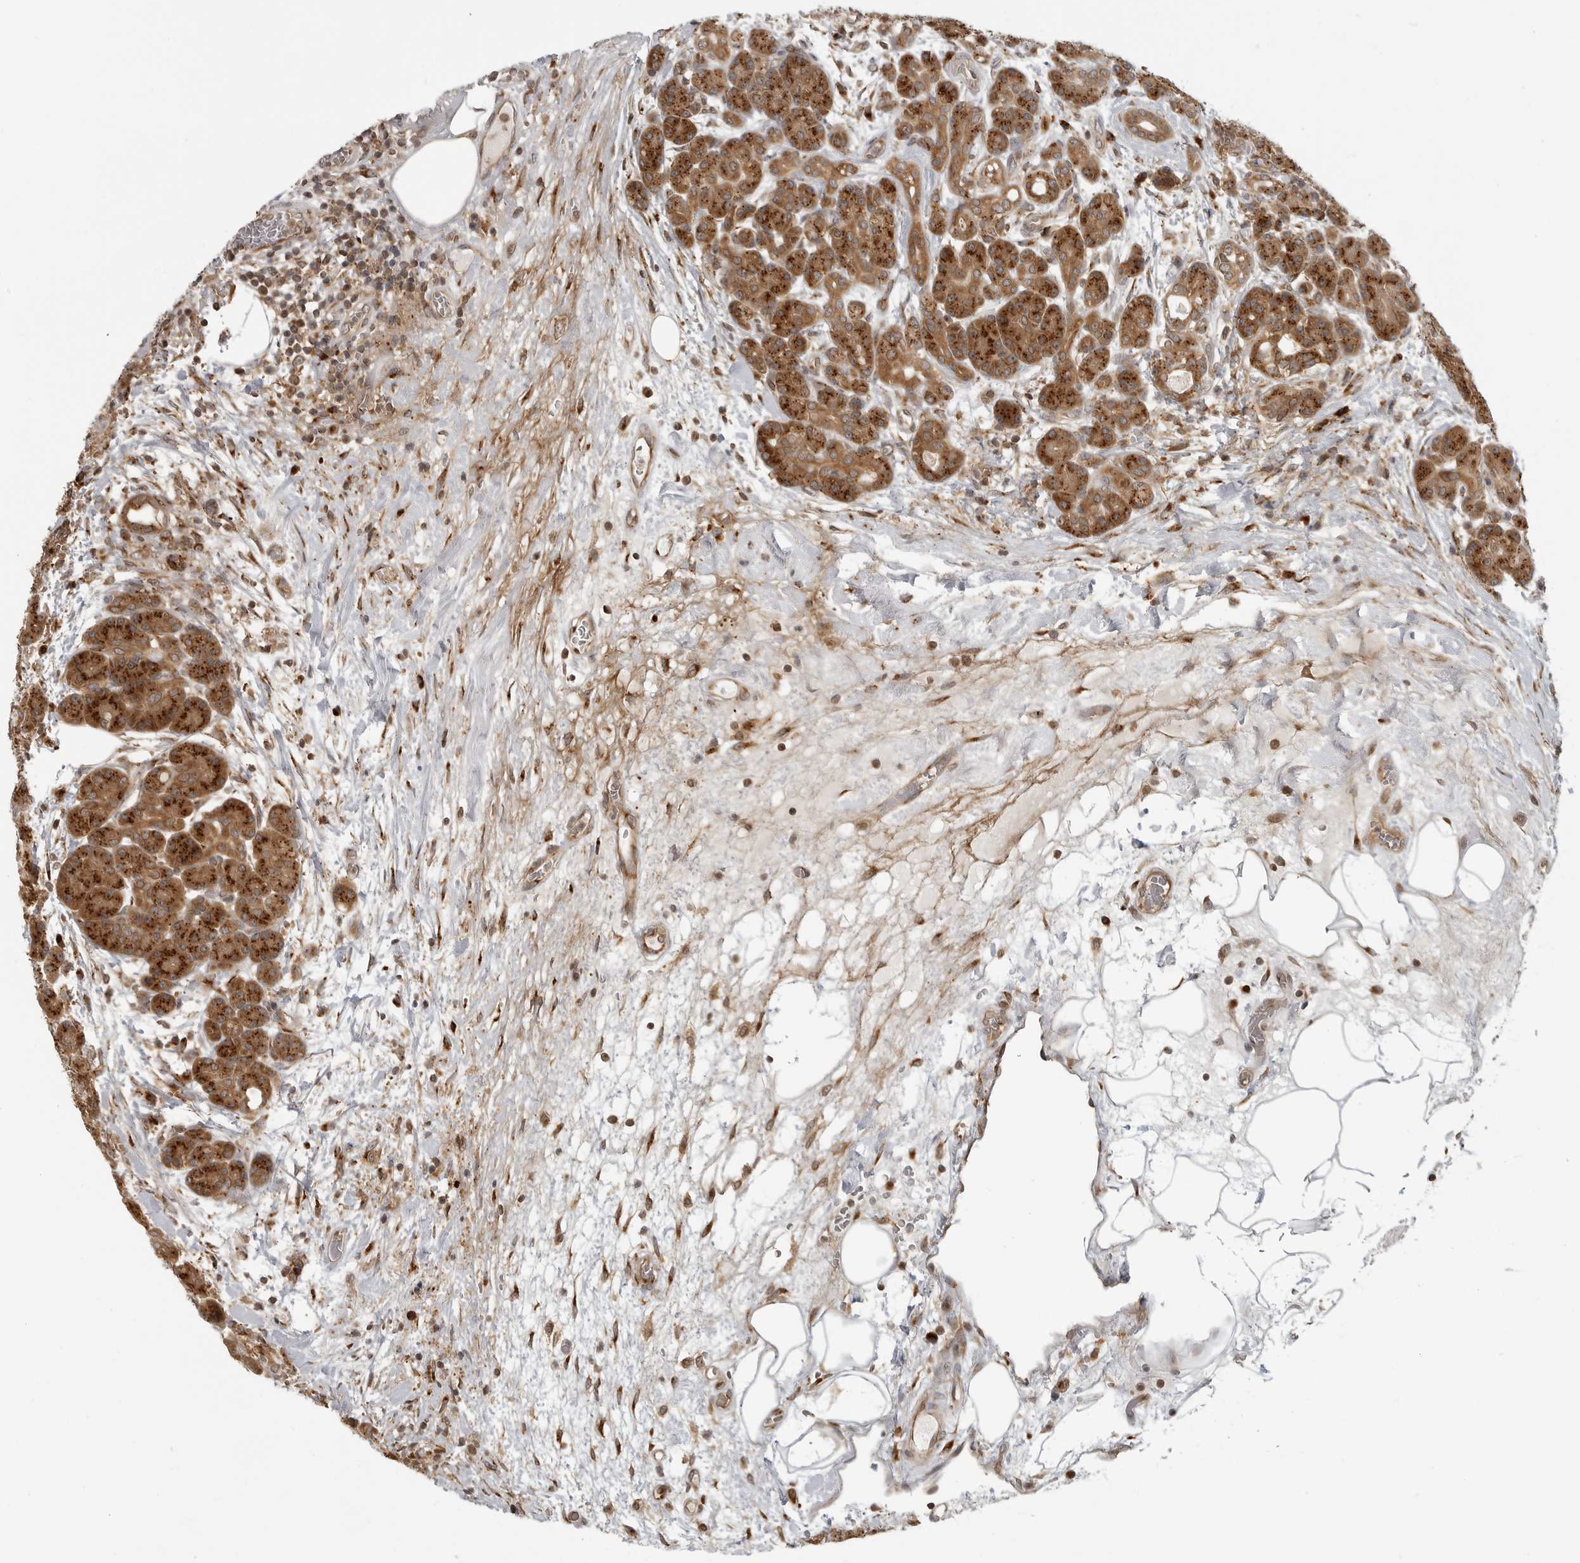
{"staining": {"intensity": "strong", "quantity": ">75%", "location": "cytoplasmic/membranous"}, "tissue": "pancreas", "cell_type": "Exocrine glandular cells", "image_type": "normal", "snomed": [{"axis": "morphology", "description": "Normal tissue, NOS"}, {"axis": "topography", "description": "Pancreas"}], "caption": "DAB (3,3'-diaminobenzidine) immunohistochemical staining of benign human pancreas demonstrates strong cytoplasmic/membranous protein positivity in approximately >75% of exocrine glandular cells.", "gene": "COPA", "patient": {"sex": "male", "age": 63}}